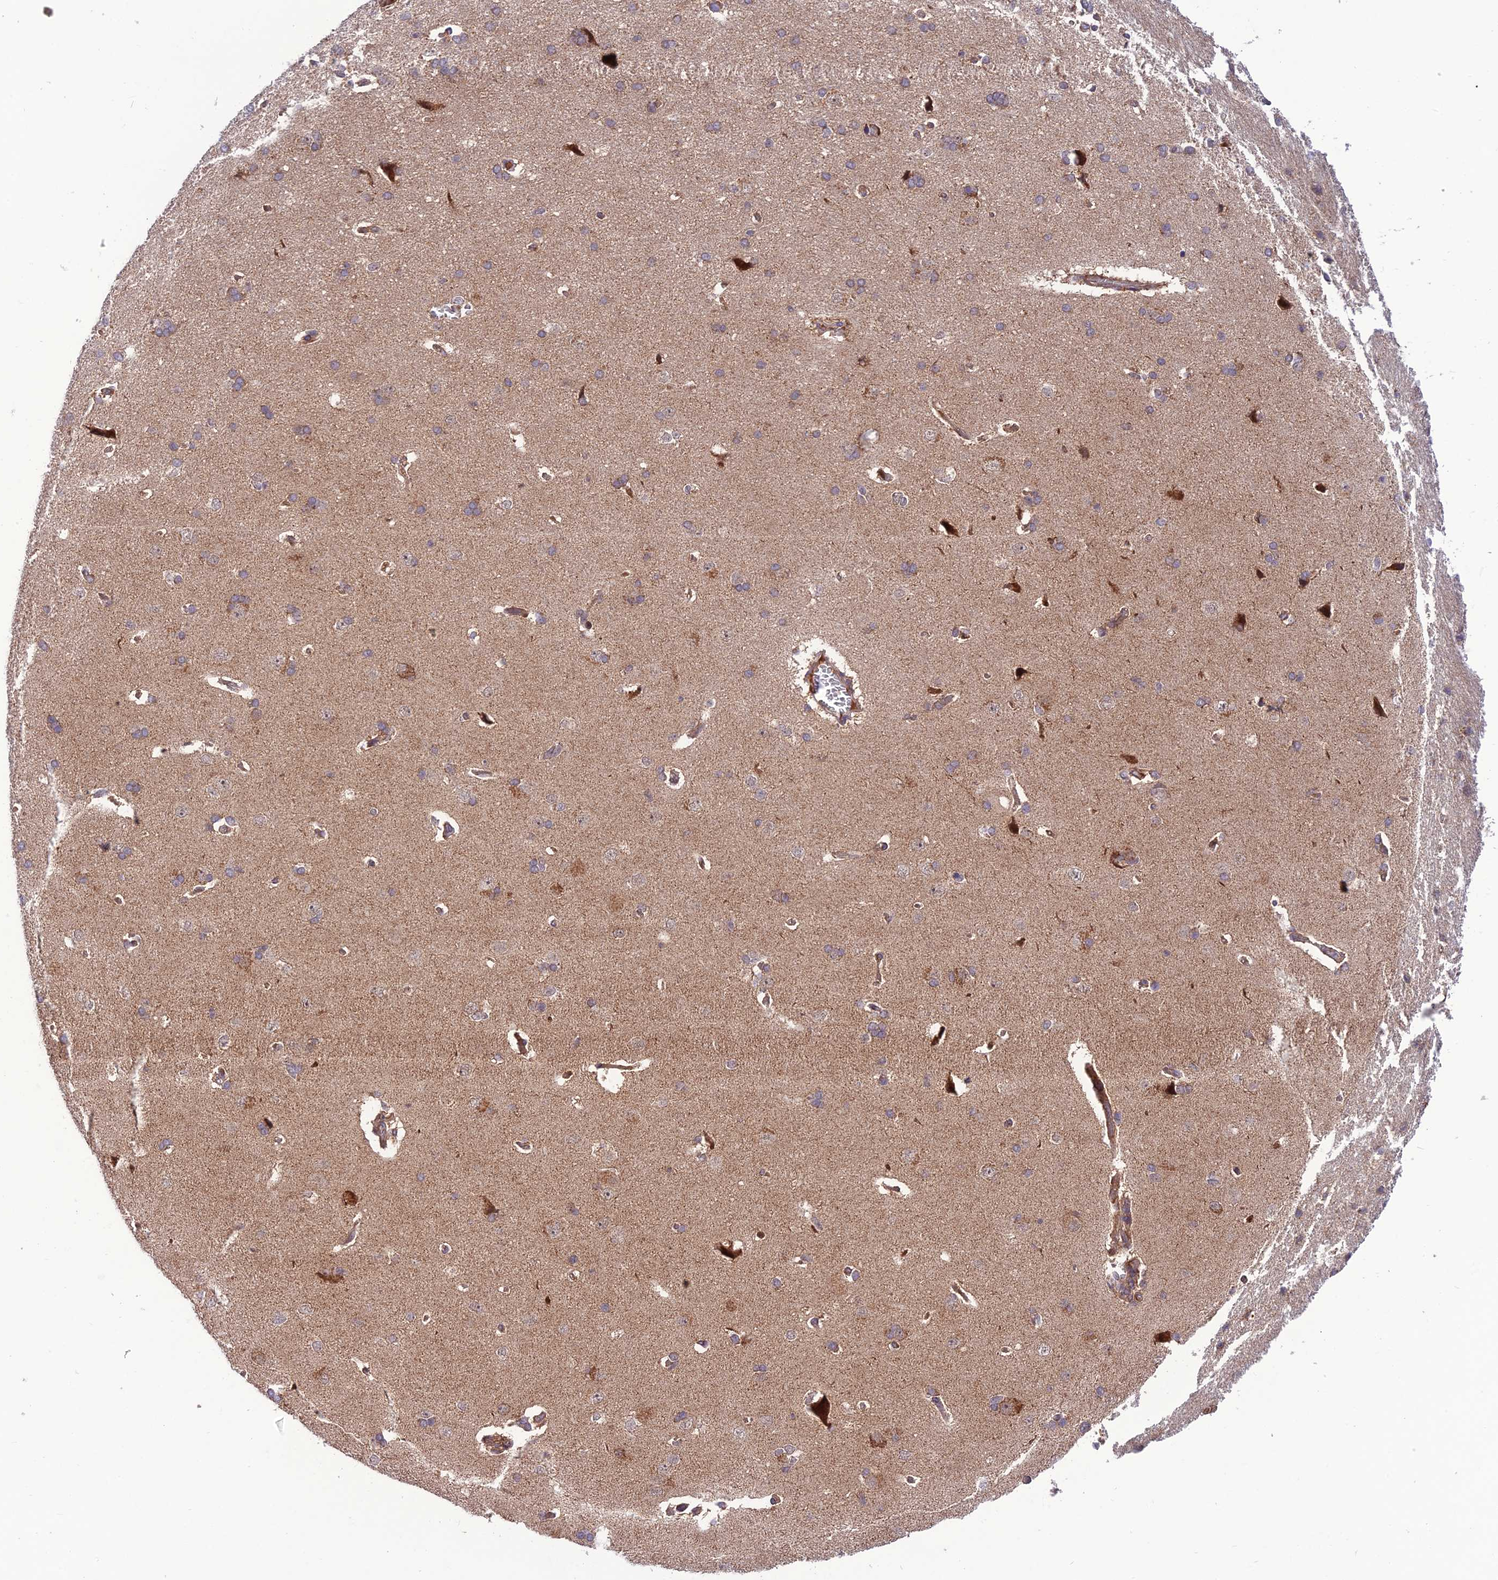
{"staining": {"intensity": "moderate", "quantity": "25%-75%", "location": "cytoplasmic/membranous"}, "tissue": "cerebral cortex", "cell_type": "Endothelial cells", "image_type": "normal", "snomed": [{"axis": "morphology", "description": "Normal tissue, NOS"}, {"axis": "topography", "description": "Cerebral cortex"}], "caption": "DAB immunohistochemical staining of unremarkable cerebral cortex demonstrates moderate cytoplasmic/membranous protein staining in approximately 25%-75% of endothelial cells.", "gene": "NDUFC1", "patient": {"sex": "male", "age": 62}}